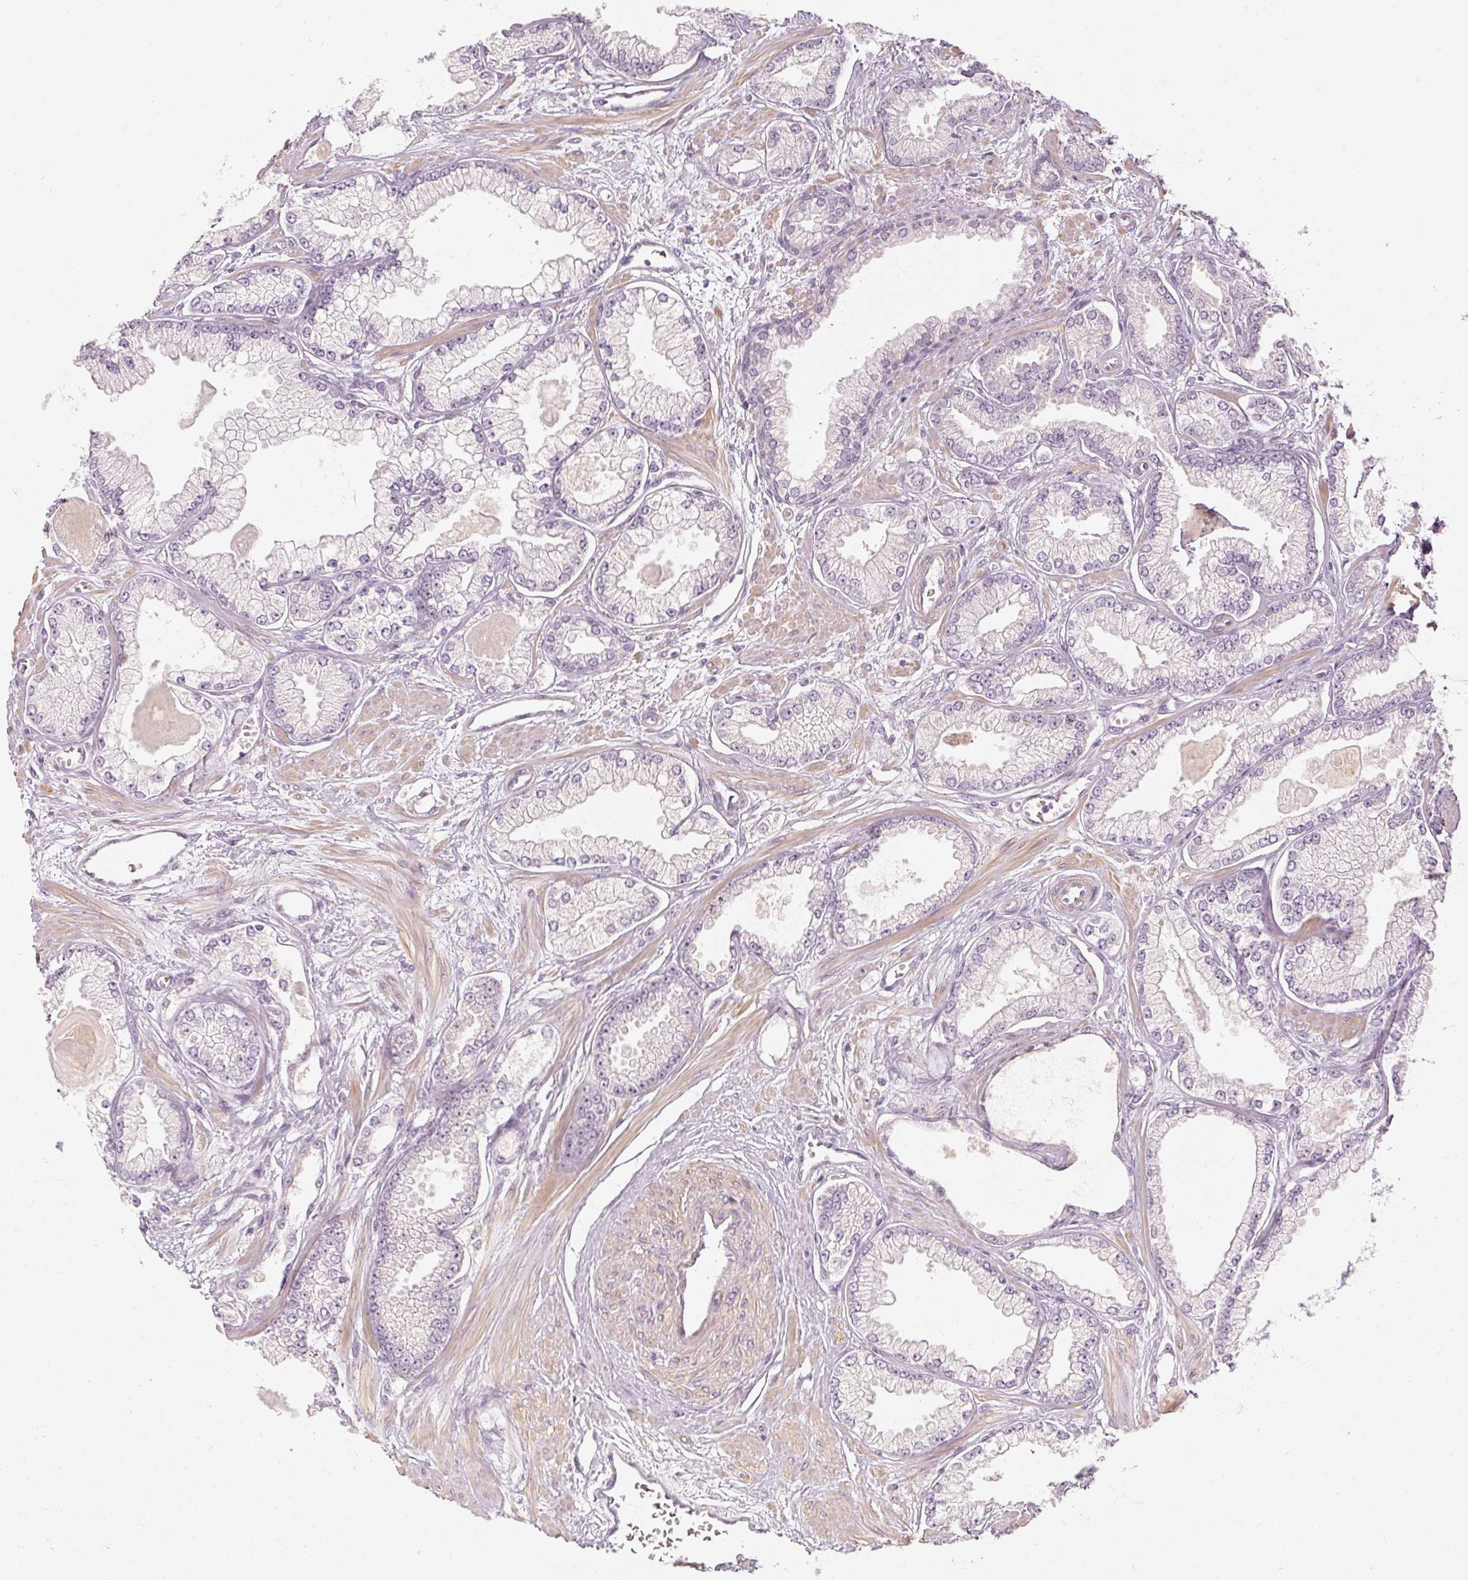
{"staining": {"intensity": "negative", "quantity": "none", "location": "none"}, "tissue": "prostate cancer", "cell_type": "Tumor cells", "image_type": "cancer", "snomed": [{"axis": "morphology", "description": "Adenocarcinoma, Low grade"}, {"axis": "topography", "description": "Prostate"}], "caption": "This is an immunohistochemistry image of human prostate cancer. There is no staining in tumor cells.", "gene": "CAPN3", "patient": {"sex": "male", "age": 64}}